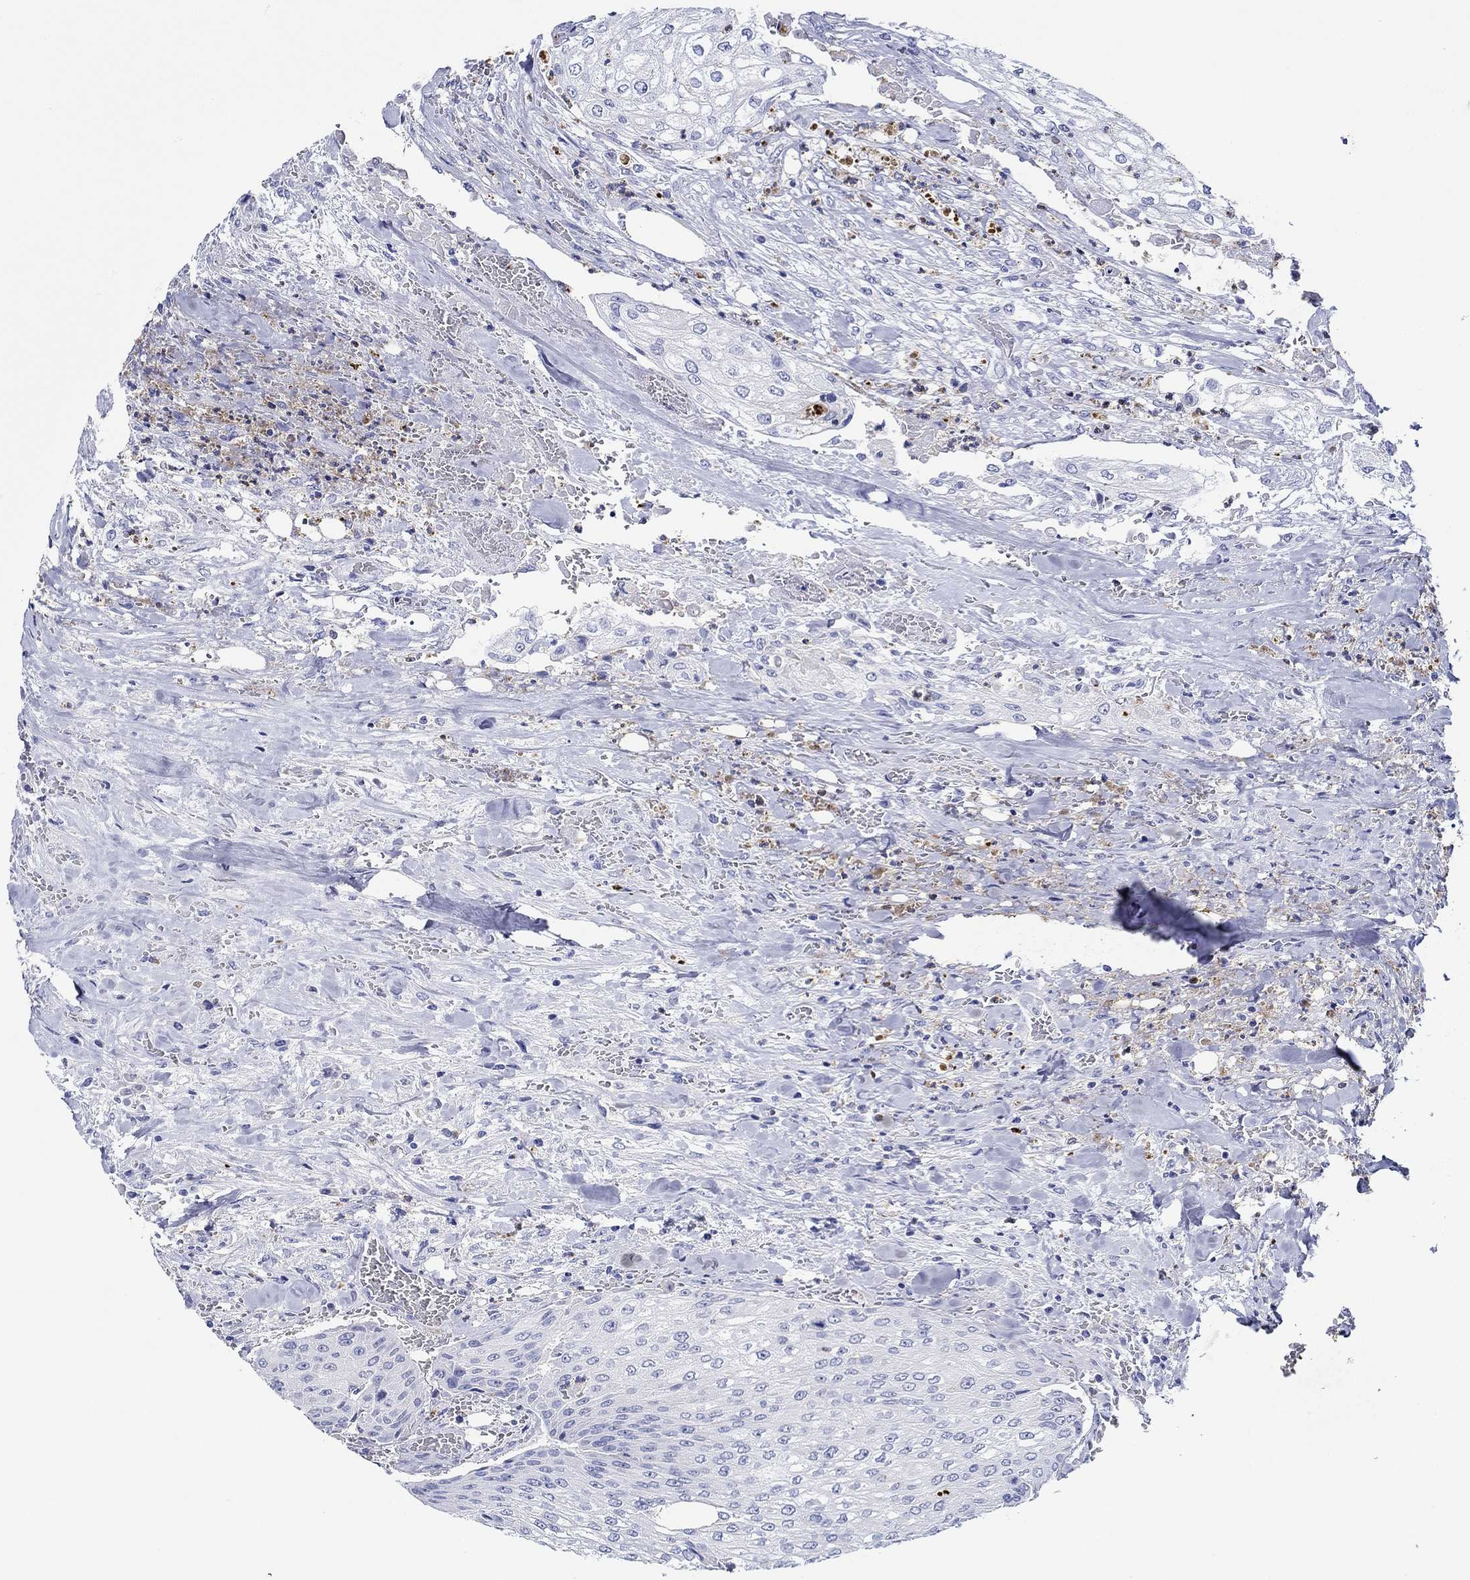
{"staining": {"intensity": "negative", "quantity": "none", "location": "none"}, "tissue": "urothelial cancer", "cell_type": "Tumor cells", "image_type": "cancer", "snomed": [{"axis": "morphology", "description": "Urothelial carcinoma, High grade"}, {"axis": "topography", "description": "Urinary bladder"}], "caption": "Immunohistochemistry histopathology image of neoplastic tissue: human urothelial cancer stained with DAB exhibits no significant protein positivity in tumor cells. (Brightfield microscopy of DAB immunohistochemistry at high magnification).", "gene": "EPX", "patient": {"sex": "male", "age": 62}}